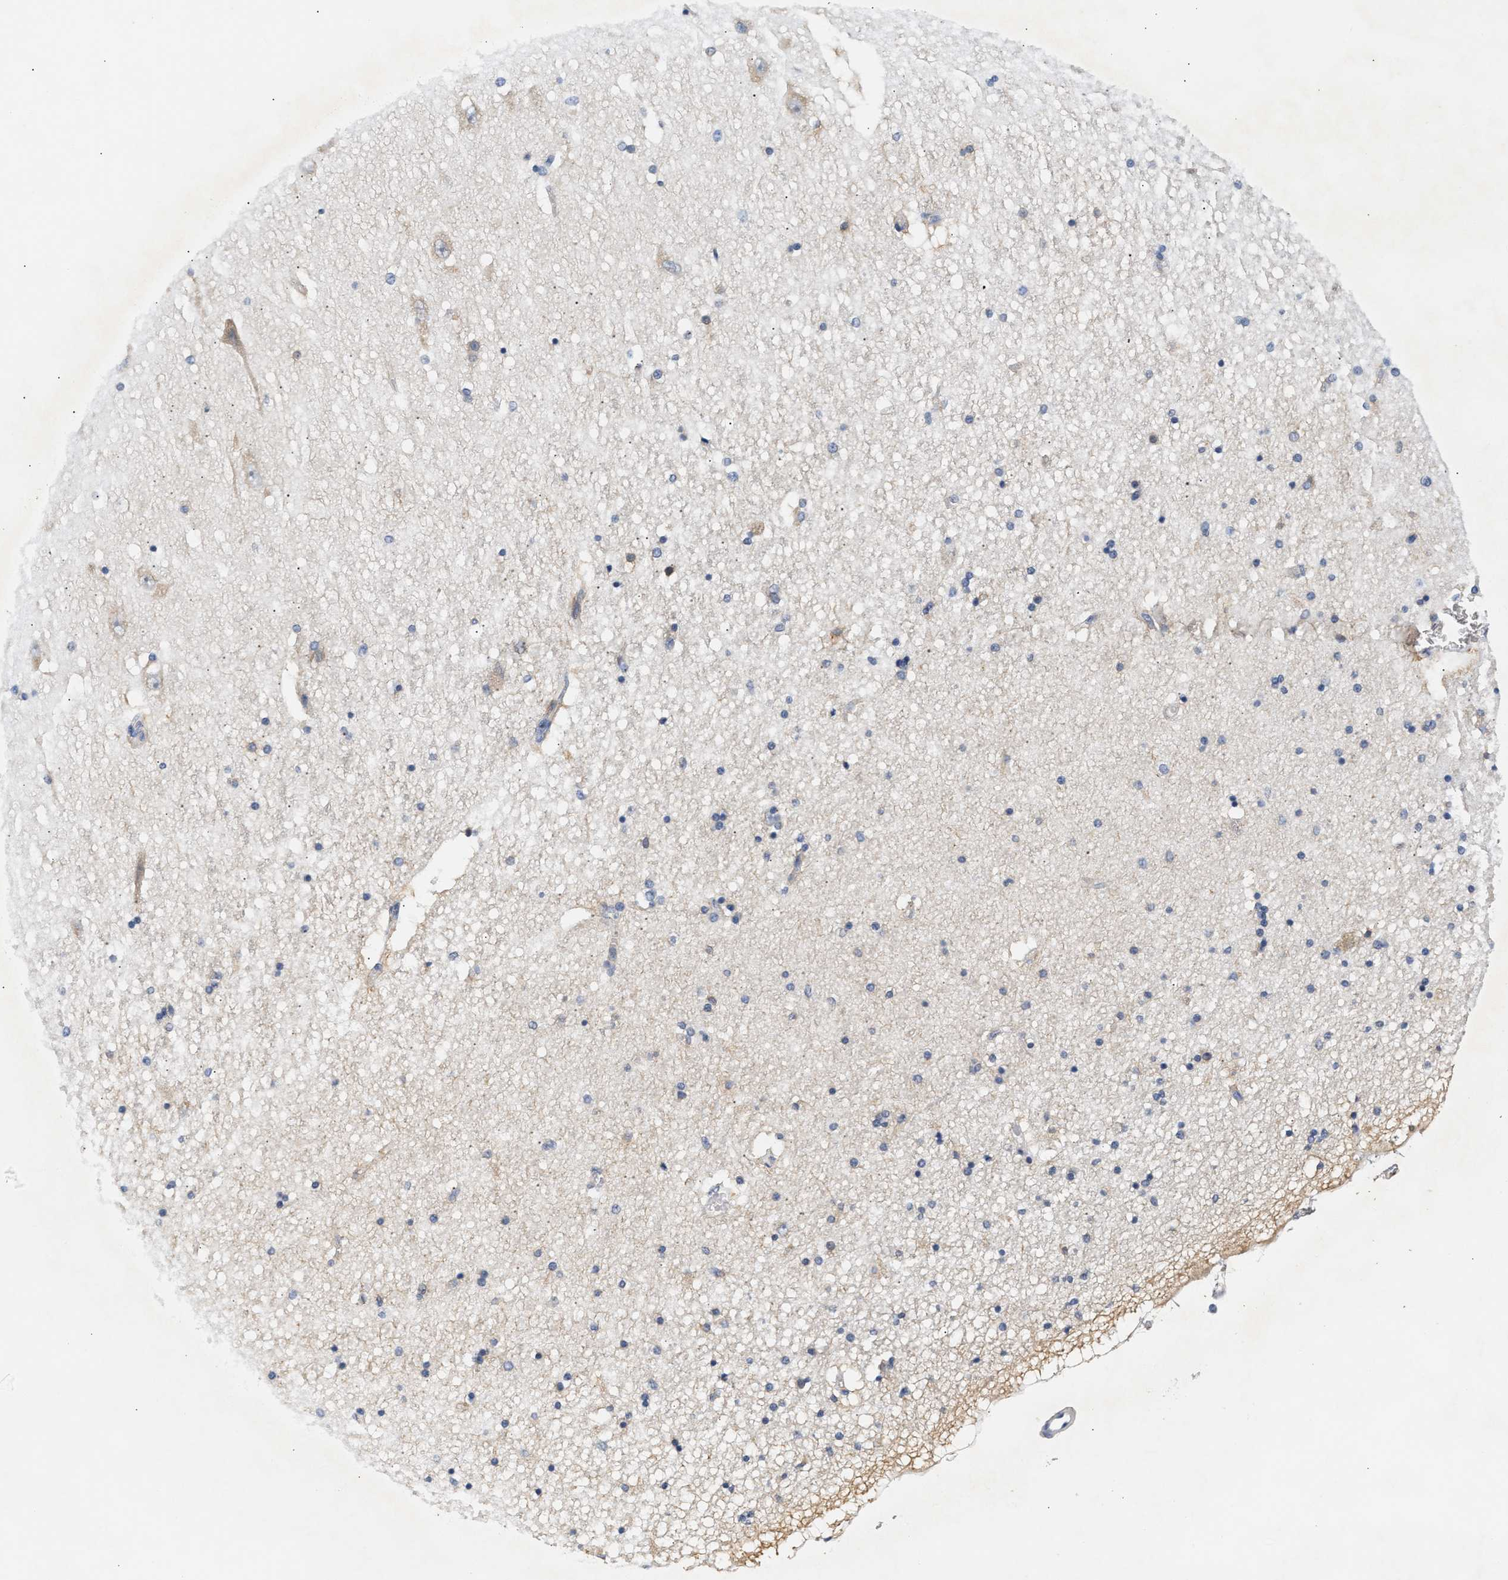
{"staining": {"intensity": "negative", "quantity": "none", "location": "none"}, "tissue": "hippocampus", "cell_type": "Glial cells", "image_type": "normal", "snomed": [{"axis": "morphology", "description": "Normal tissue, NOS"}, {"axis": "topography", "description": "Hippocampus"}], "caption": "High power microscopy image of an immunohistochemistry (IHC) image of unremarkable hippocampus, revealing no significant staining in glial cells.", "gene": "TRIM50", "patient": {"sex": "female", "age": 54}}